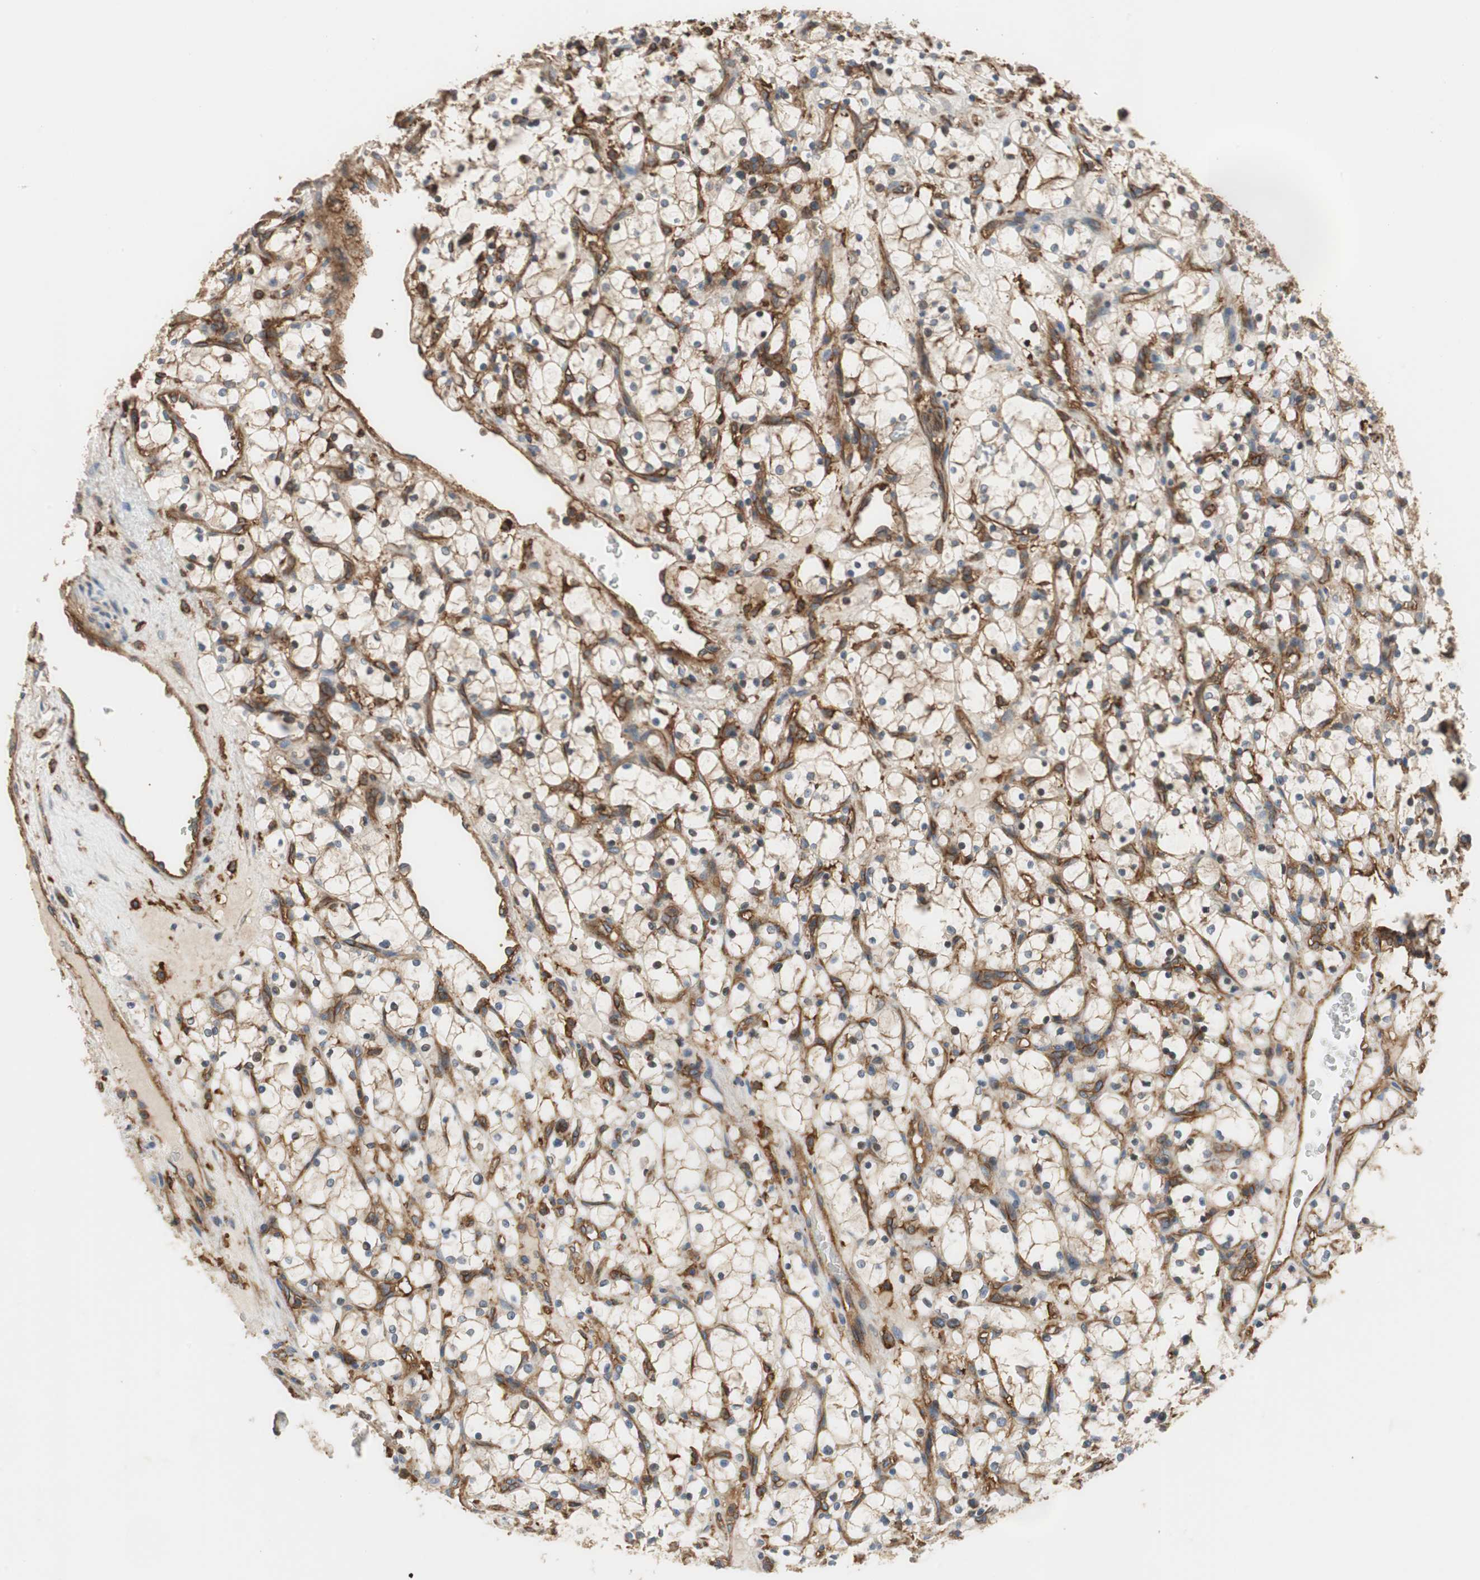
{"staining": {"intensity": "negative", "quantity": "none", "location": "none"}, "tissue": "renal cancer", "cell_type": "Tumor cells", "image_type": "cancer", "snomed": [{"axis": "morphology", "description": "Adenocarcinoma, NOS"}, {"axis": "topography", "description": "Kidney"}], "caption": "Histopathology image shows no significant protein staining in tumor cells of adenocarcinoma (renal).", "gene": "IL1RL1", "patient": {"sex": "female", "age": 69}}